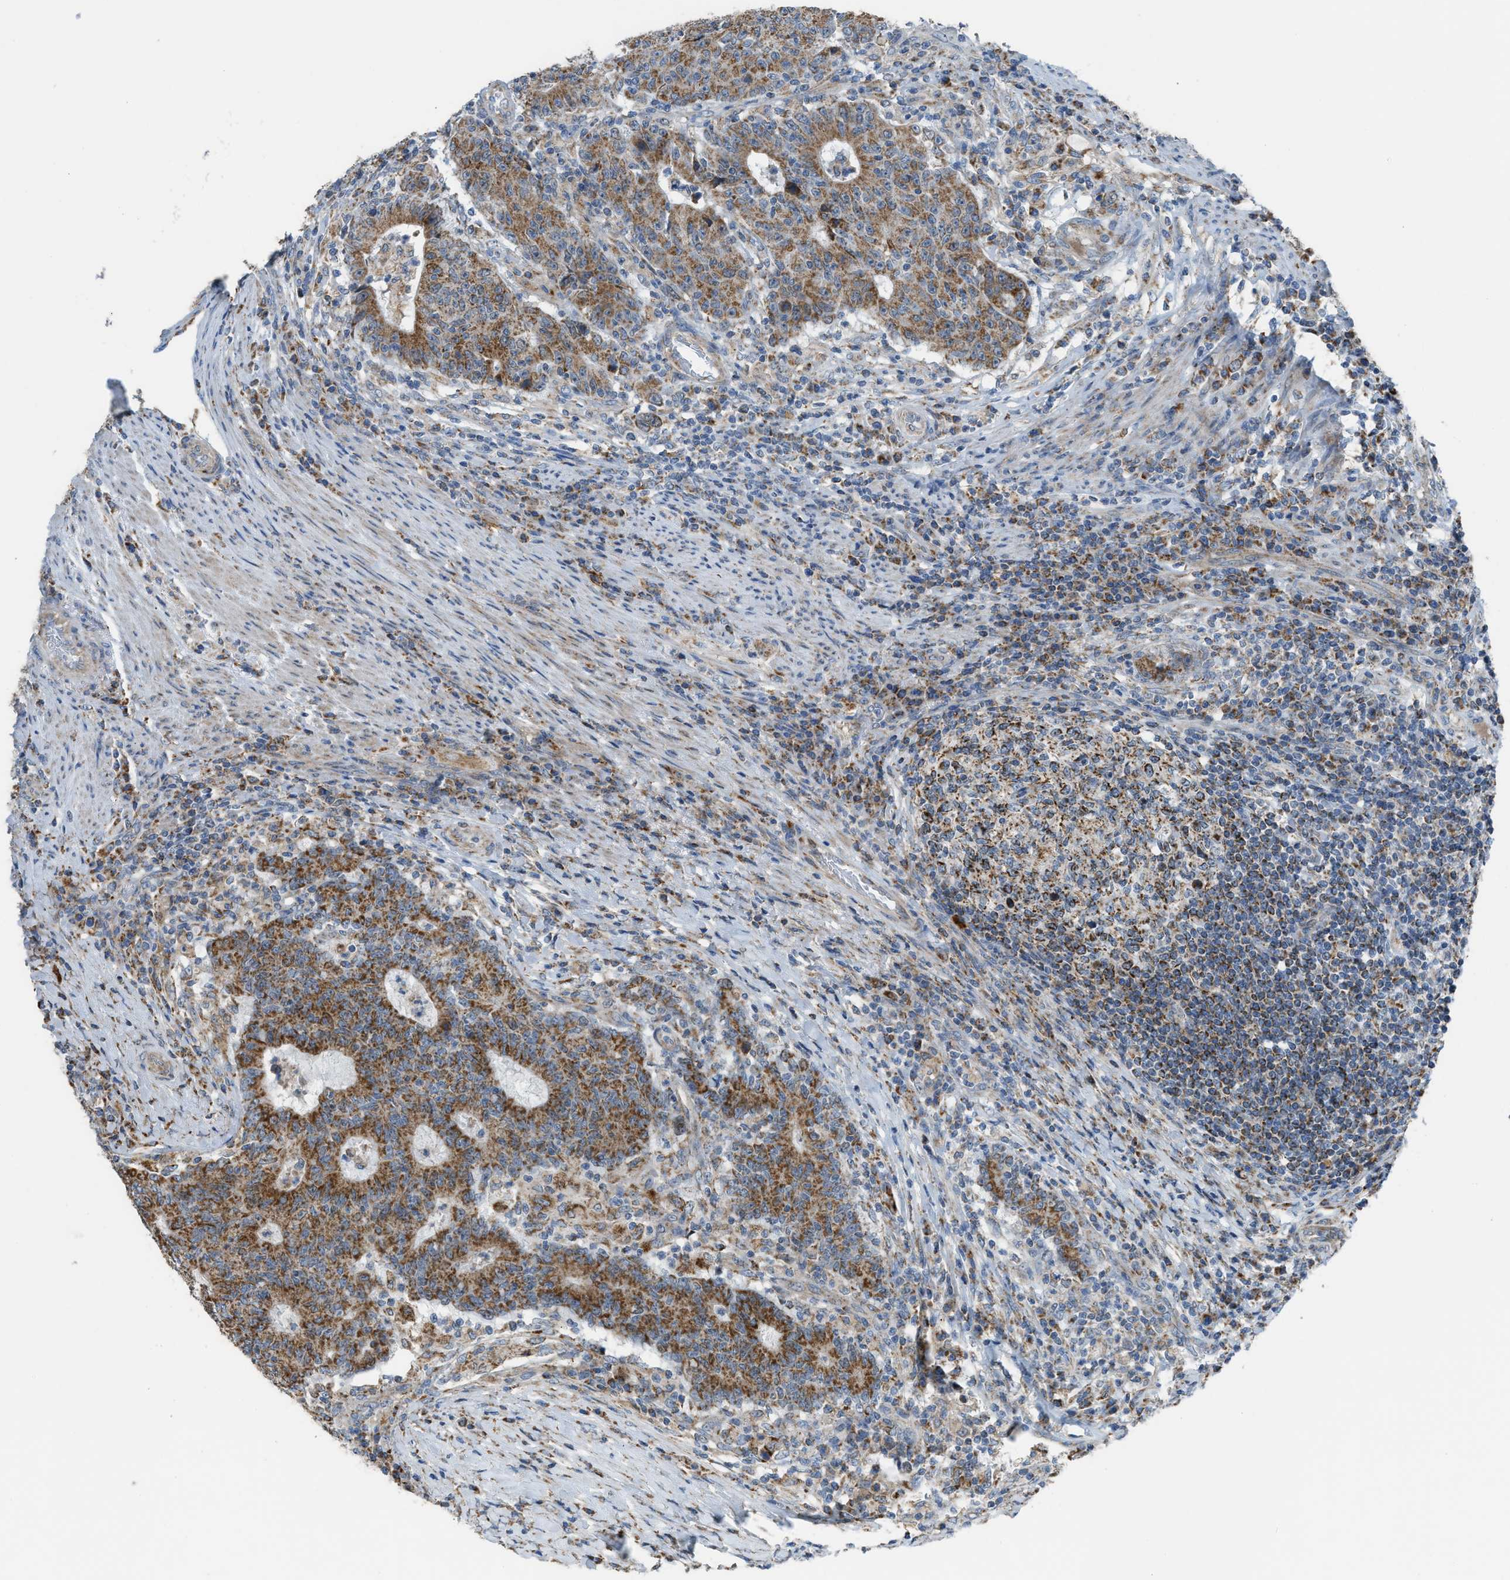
{"staining": {"intensity": "moderate", "quantity": ">75%", "location": "cytoplasmic/membranous"}, "tissue": "colorectal cancer", "cell_type": "Tumor cells", "image_type": "cancer", "snomed": [{"axis": "morphology", "description": "Normal tissue, NOS"}, {"axis": "morphology", "description": "Adenocarcinoma, NOS"}, {"axis": "topography", "description": "Colon"}], "caption": "Immunohistochemistry (IHC) photomicrograph of human colorectal adenocarcinoma stained for a protein (brown), which exhibits medium levels of moderate cytoplasmic/membranous expression in approximately >75% of tumor cells.", "gene": "SMIM20", "patient": {"sex": "female", "age": 75}}